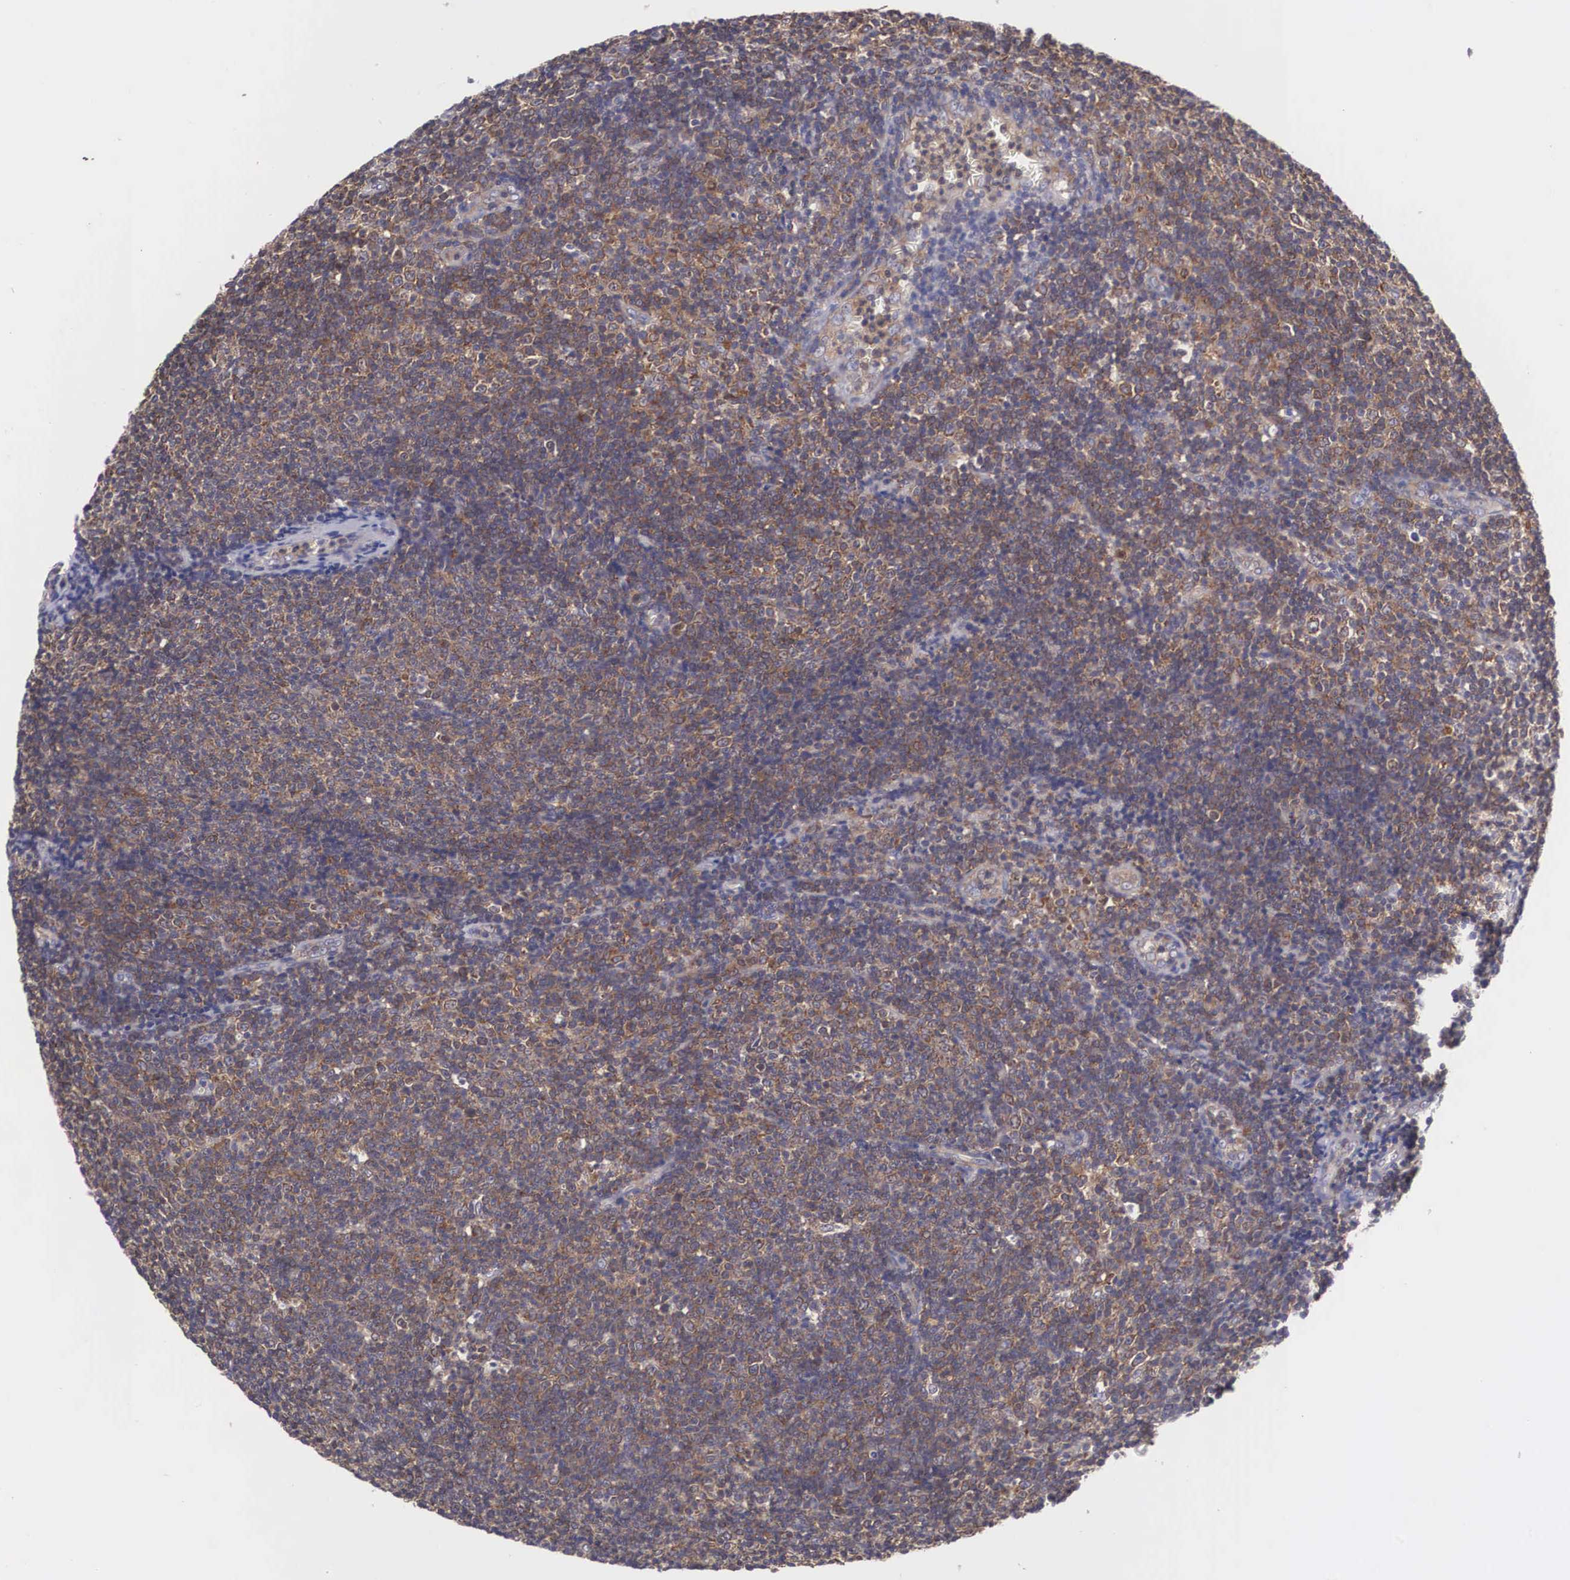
{"staining": {"intensity": "weak", "quantity": "25%-75%", "location": "cytoplasmic/membranous"}, "tissue": "lymphoma", "cell_type": "Tumor cells", "image_type": "cancer", "snomed": [{"axis": "morphology", "description": "Malignant lymphoma, non-Hodgkin's type, Low grade"}, {"axis": "topography", "description": "Lymph node"}], "caption": "Protein staining of low-grade malignant lymphoma, non-Hodgkin's type tissue demonstrates weak cytoplasmic/membranous expression in approximately 25%-75% of tumor cells. Ihc stains the protein in brown and the nuclei are stained blue.", "gene": "GRIPAP1", "patient": {"sex": "male", "age": 49}}